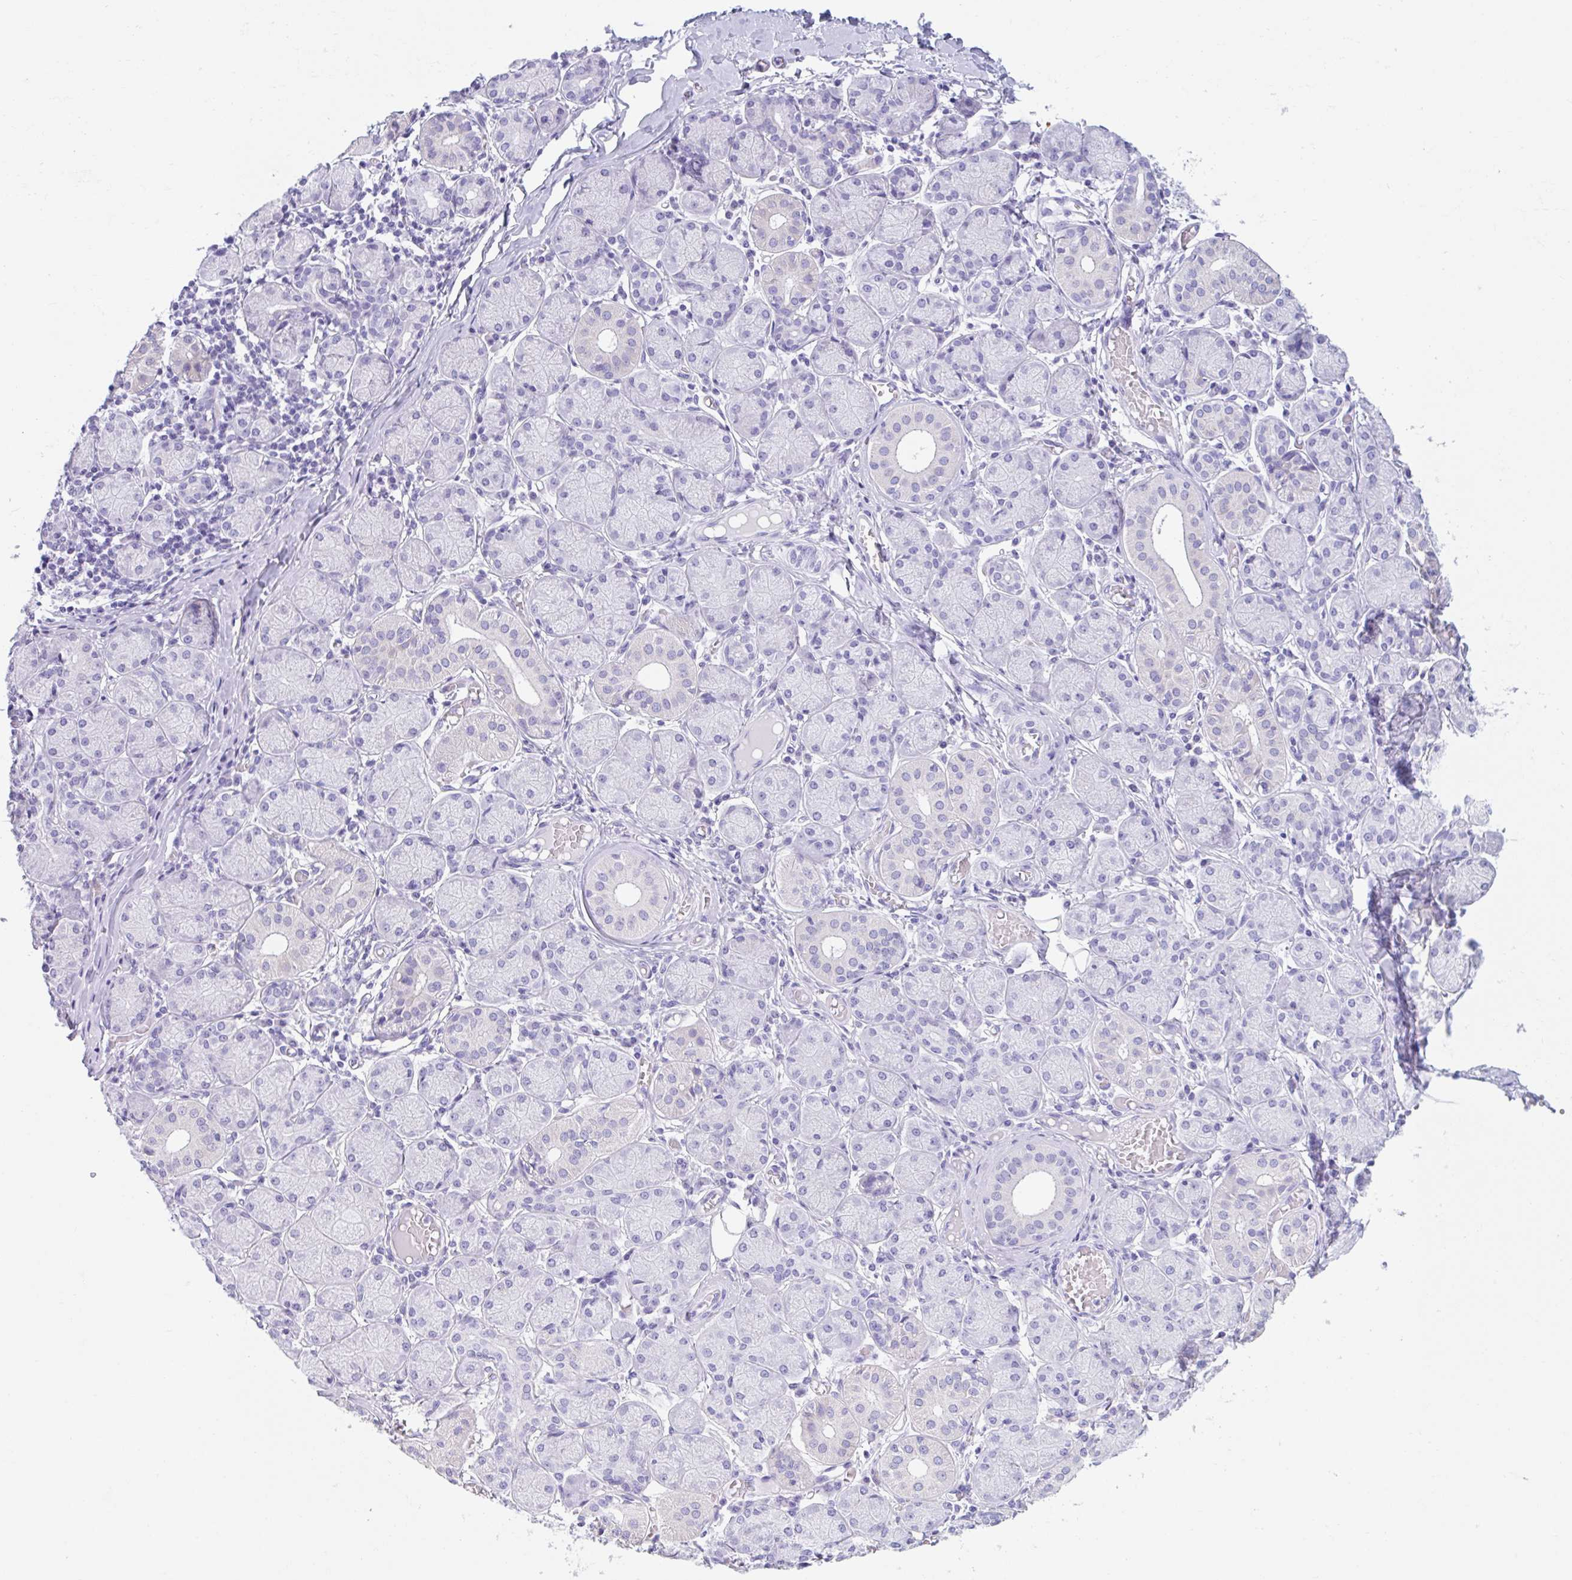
{"staining": {"intensity": "negative", "quantity": "none", "location": "none"}, "tissue": "salivary gland", "cell_type": "Glandular cells", "image_type": "normal", "snomed": [{"axis": "morphology", "description": "Normal tissue, NOS"}, {"axis": "topography", "description": "Salivary gland"}], "caption": "A high-resolution image shows immunohistochemistry staining of normal salivary gland, which exhibits no significant expression in glandular cells. (Immunohistochemistry, brightfield microscopy, high magnification).", "gene": "CPTP", "patient": {"sex": "female", "age": 24}}